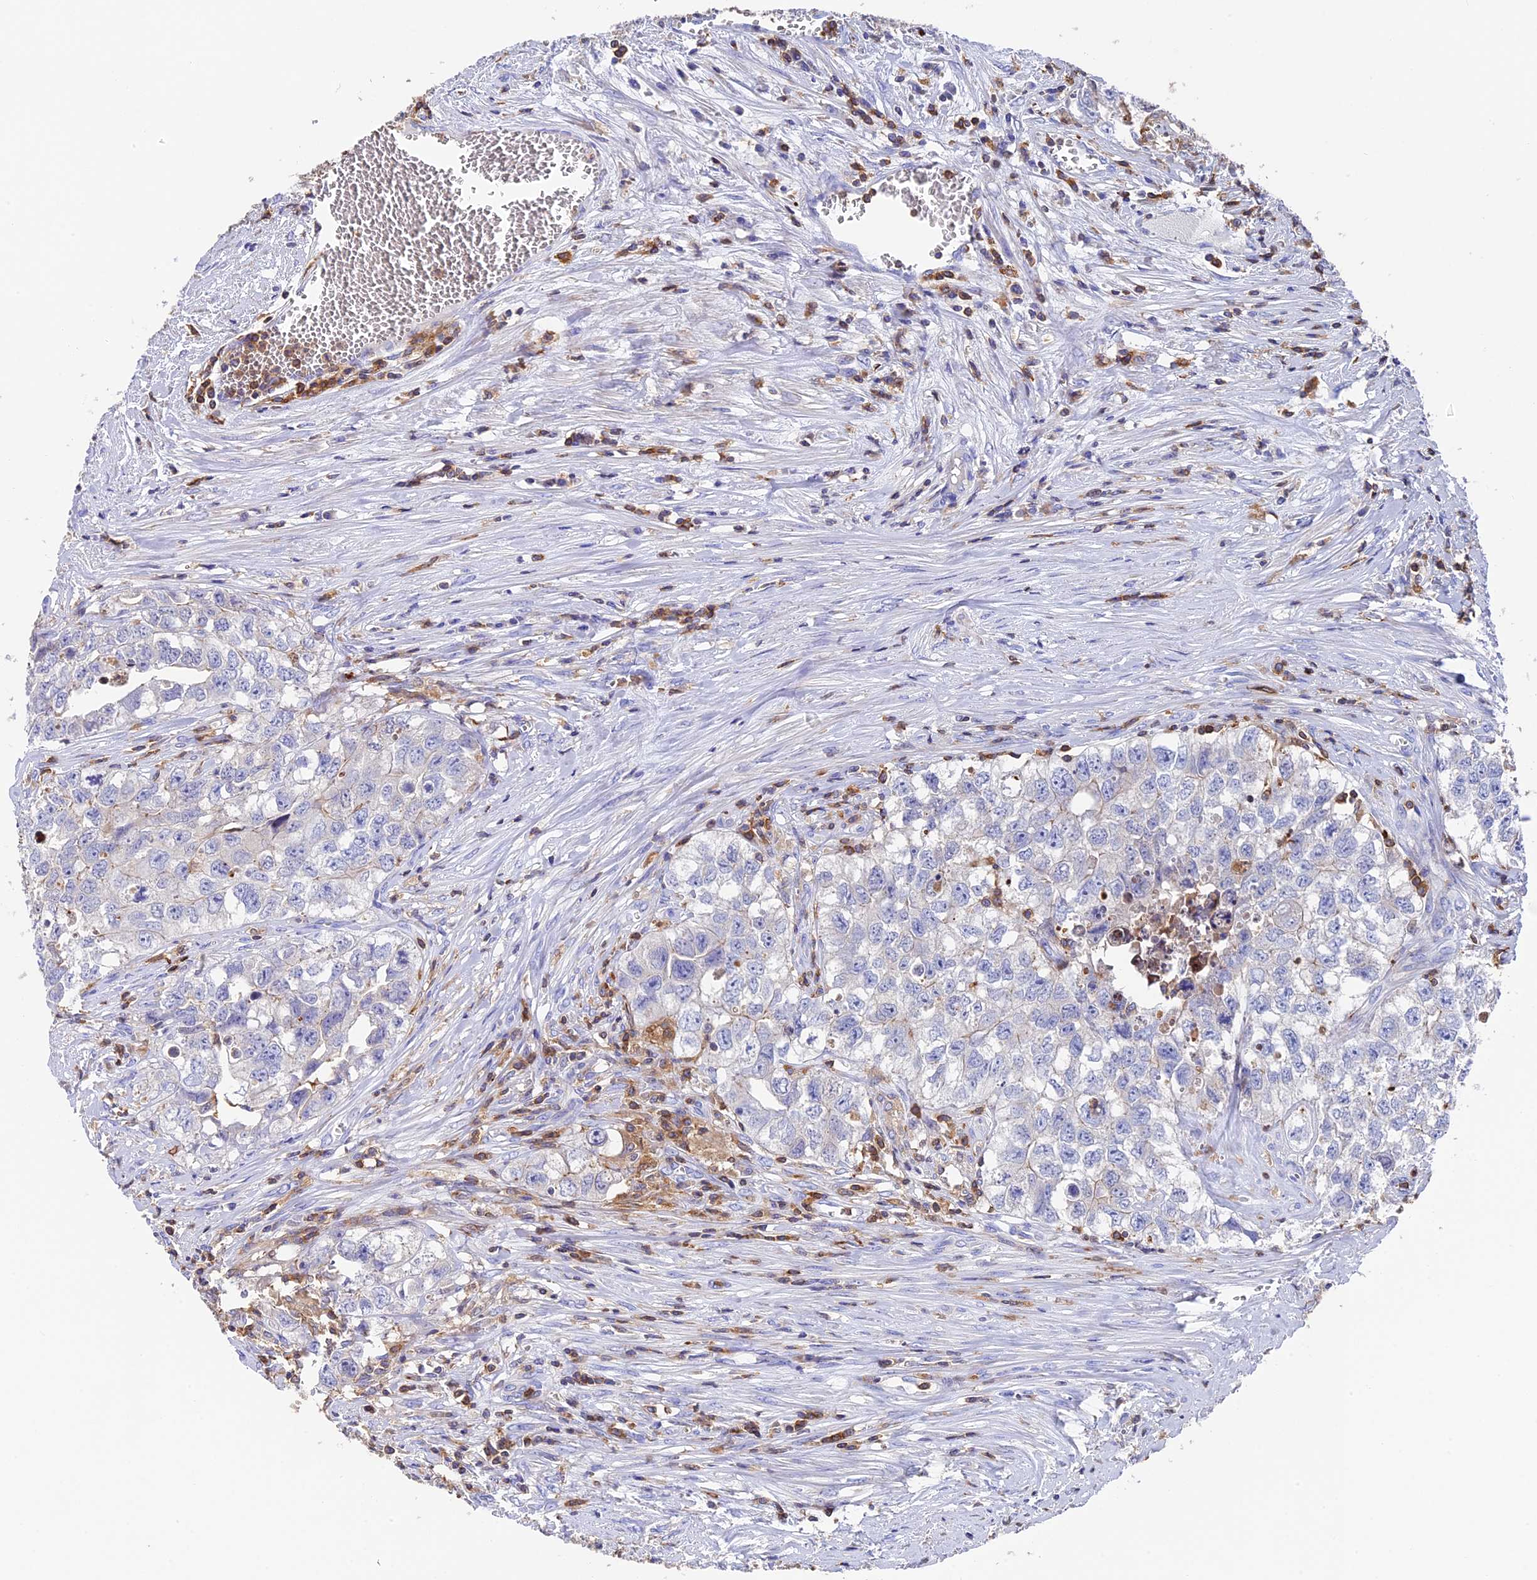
{"staining": {"intensity": "negative", "quantity": "none", "location": "none"}, "tissue": "testis cancer", "cell_type": "Tumor cells", "image_type": "cancer", "snomed": [{"axis": "morphology", "description": "Seminoma, NOS"}, {"axis": "morphology", "description": "Carcinoma, Embryonal, NOS"}, {"axis": "topography", "description": "Testis"}], "caption": "DAB (3,3'-diaminobenzidine) immunohistochemical staining of testis cancer exhibits no significant expression in tumor cells.", "gene": "ADAT1", "patient": {"sex": "male", "age": 43}}